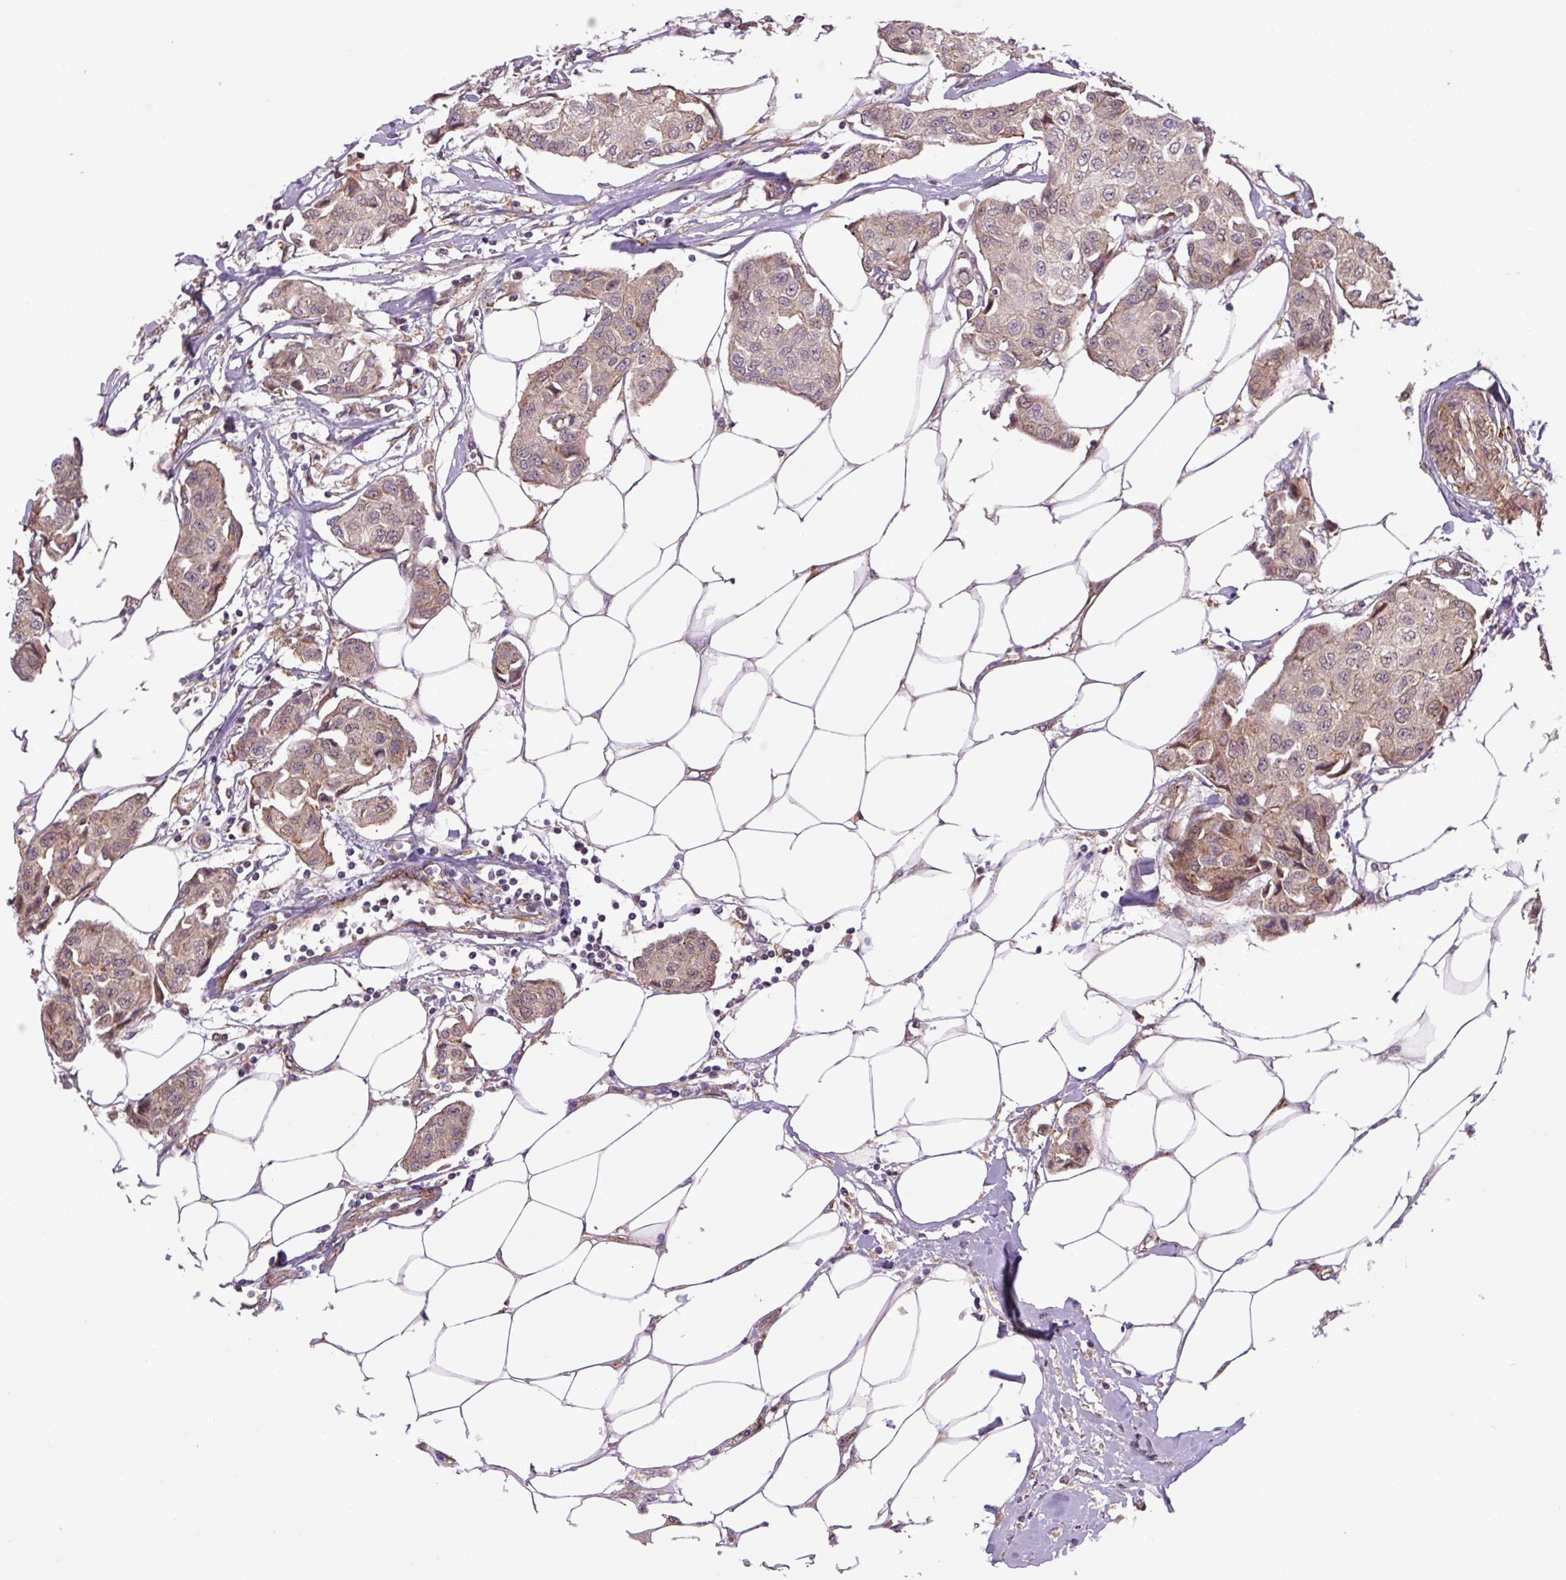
{"staining": {"intensity": "moderate", "quantity": "25%-75%", "location": "cytoplasmic/membranous"}, "tissue": "breast cancer", "cell_type": "Tumor cells", "image_type": "cancer", "snomed": [{"axis": "morphology", "description": "Duct carcinoma"}, {"axis": "topography", "description": "Breast"}, {"axis": "topography", "description": "Lymph node"}], "caption": "Tumor cells reveal medium levels of moderate cytoplasmic/membranous positivity in approximately 25%-75% of cells in human breast cancer (infiltrating ductal carcinoma).", "gene": "SEPTIN10", "patient": {"sex": "female", "age": 80}}